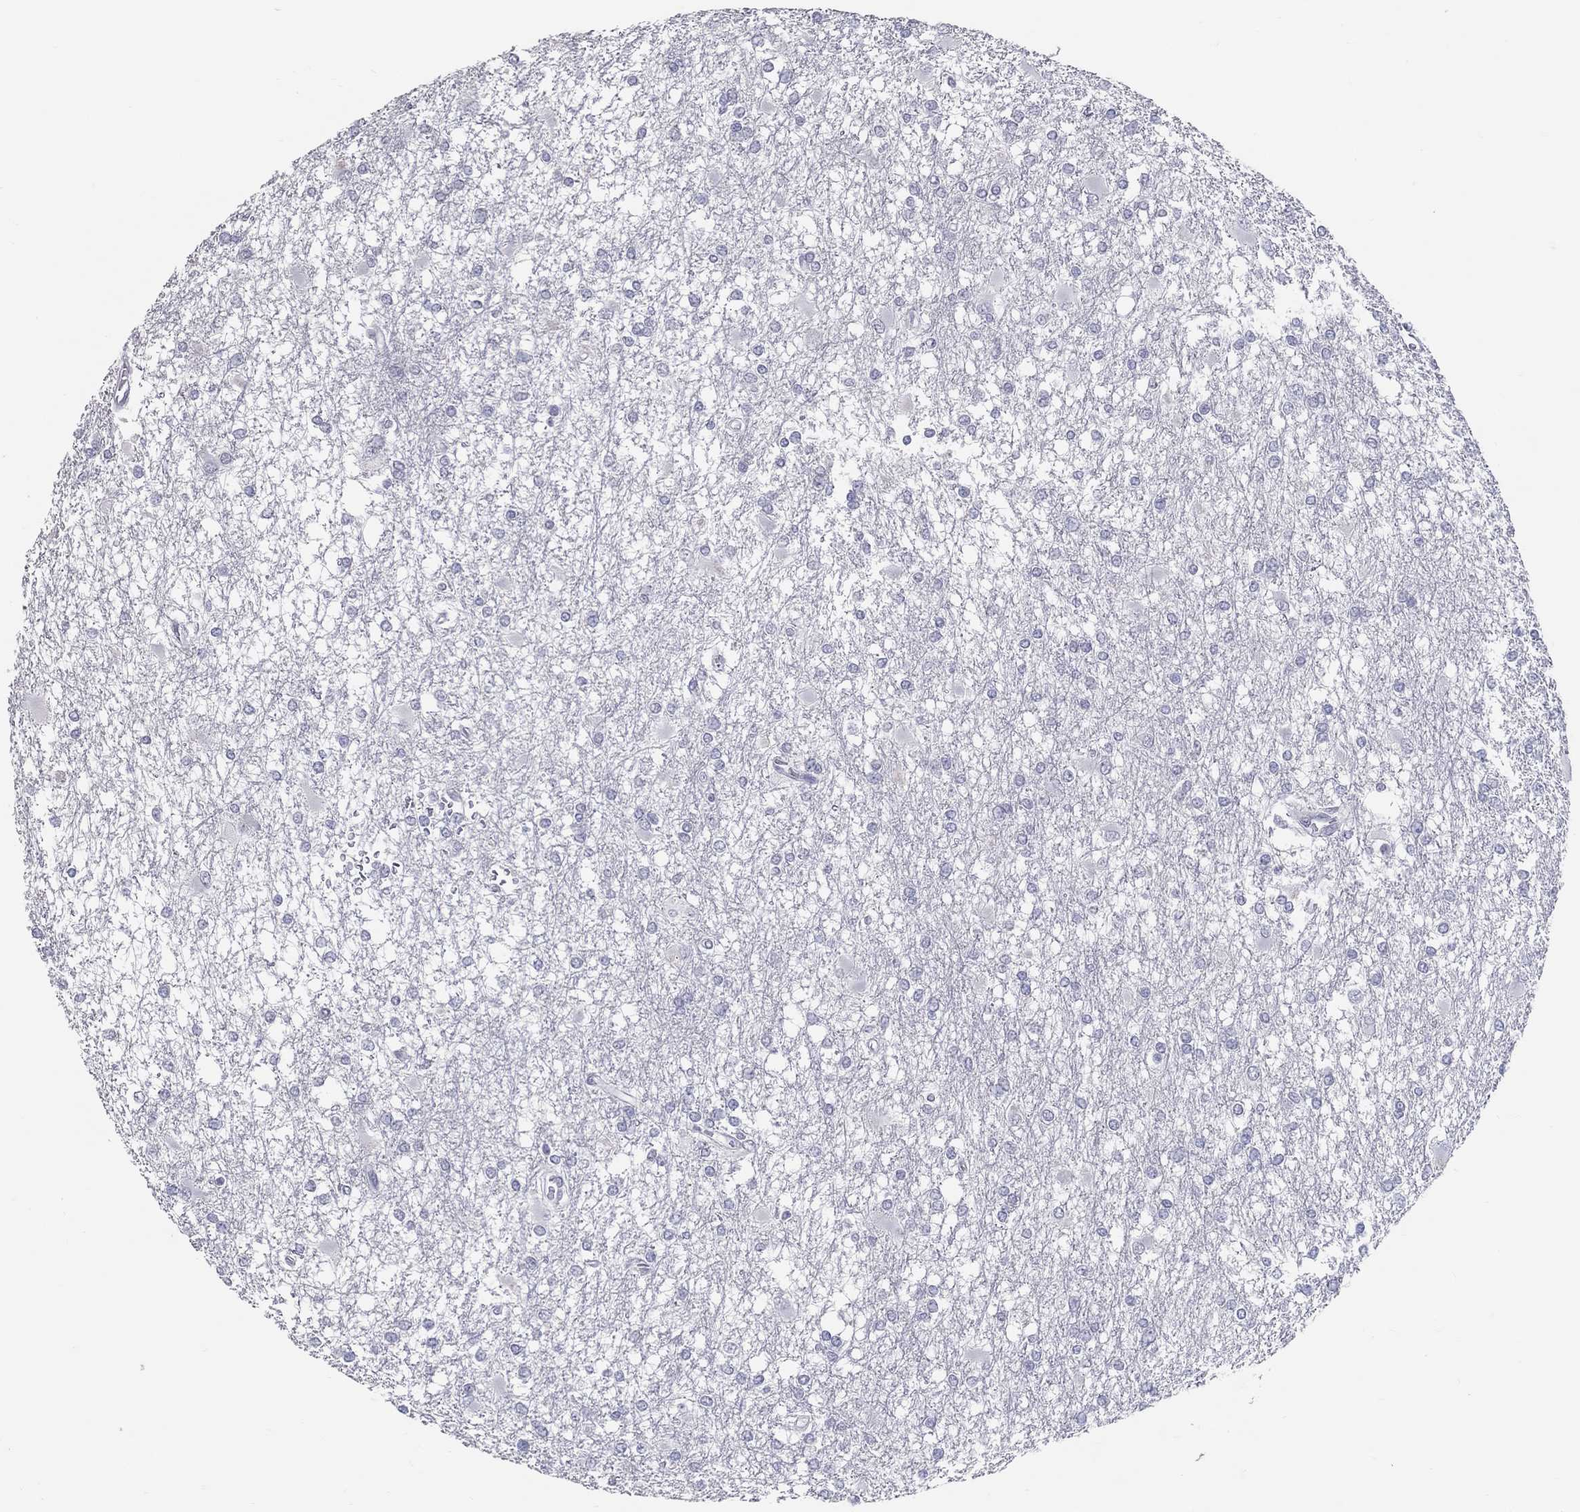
{"staining": {"intensity": "negative", "quantity": "none", "location": "none"}, "tissue": "glioma", "cell_type": "Tumor cells", "image_type": "cancer", "snomed": [{"axis": "morphology", "description": "Glioma, malignant, High grade"}, {"axis": "topography", "description": "Cerebral cortex"}], "caption": "Immunohistochemistry micrograph of human malignant glioma (high-grade) stained for a protein (brown), which exhibits no staining in tumor cells. Nuclei are stained in blue.", "gene": "ACE2", "patient": {"sex": "male", "age": 79}}